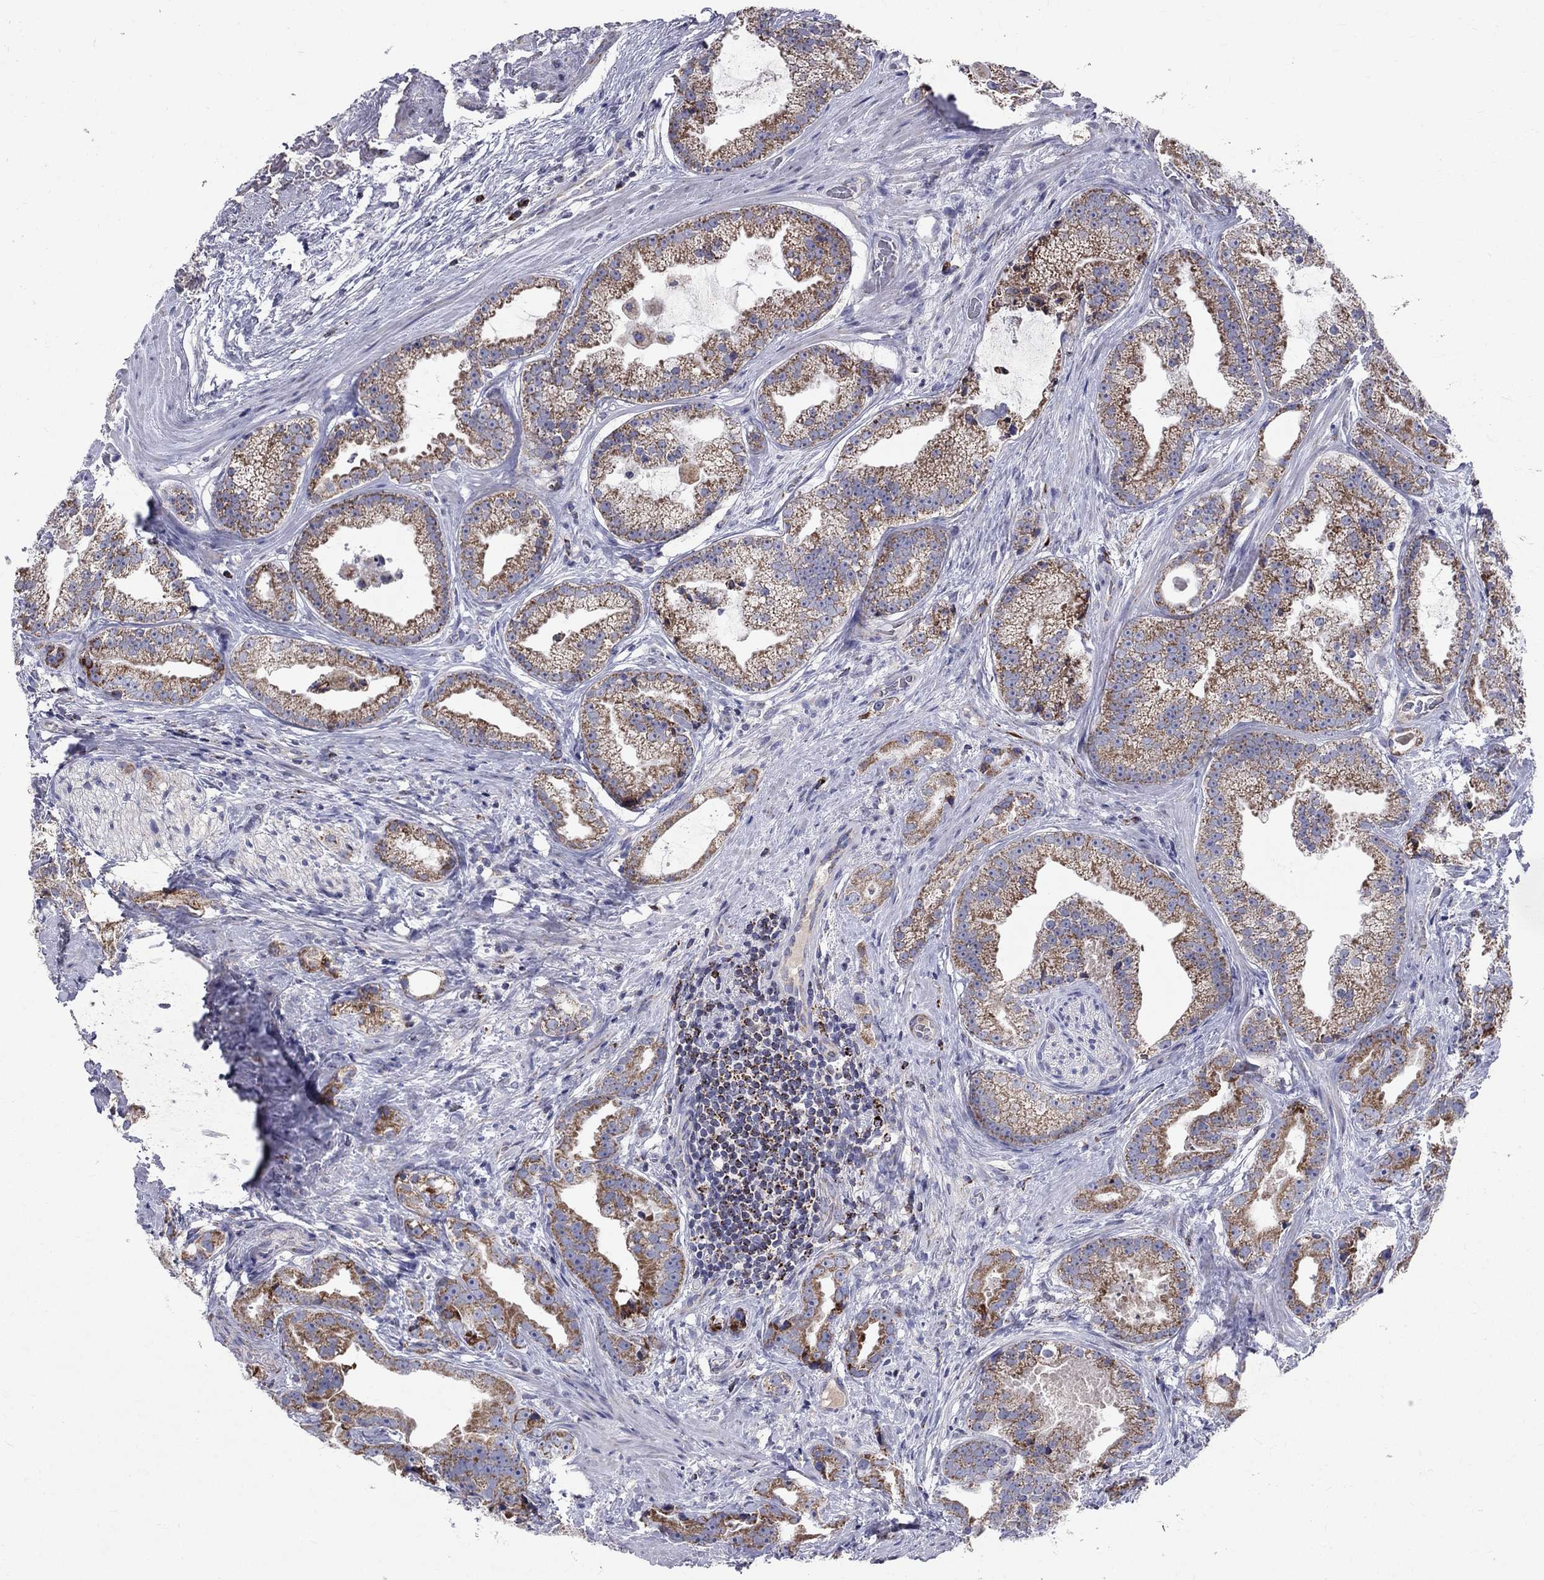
{"staining": {"intensity": "moderate", "quantity": ">75%", "location": "cytoplasmic/membranous"}, "tissue": "prostate cancer", "cell_type": "Tumor cells", "image_type": "cancer", "snomed": [{"axis": "morphology", "description": "Adenocarcinoma, NOS"}, {"axis": "morphology", "description": "Adenocarcinoma, High grade"}, {"axis": "topography", "description": "Prostate"}], "caption": "A high-resolution micrograph shows immunohistochemistry (IHC) staining of high-grade adenocarcinoma (prostate), which exhibits moderate cytoplasmic/membranous positivity in approximately >75% of tumor cells.", "gene": "SLC4A10", "patient": {"sex": "male", "age": 64}}